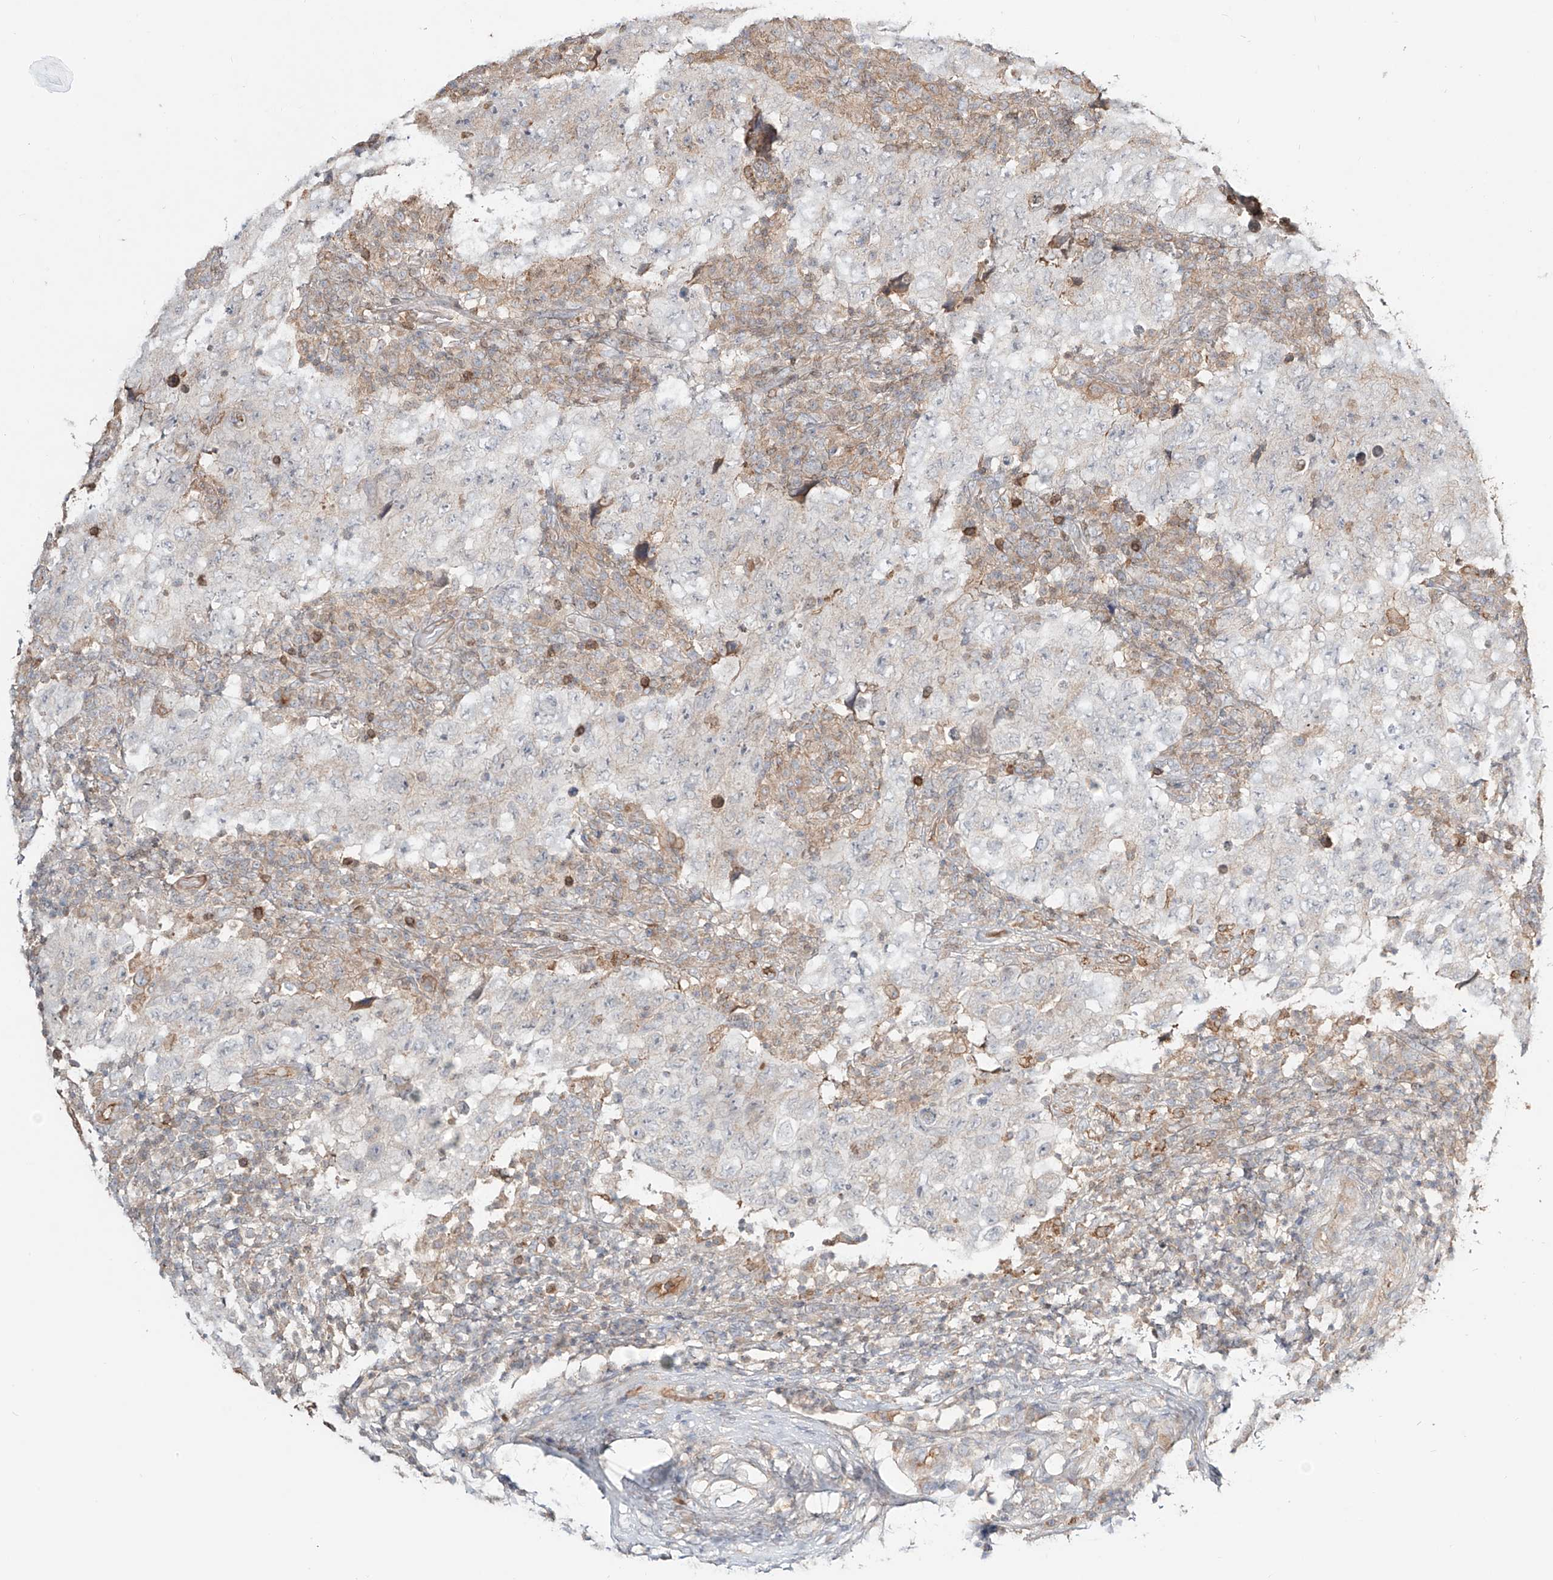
{"staining": {"intensity": "negative", "quantity": "none", "location": "none"}, "tissue": "testis cancer", "cell_type": "Tumor cells", "image_type": "cancer", "snomed": [{"axis": "morphology", "description": "Carcinoma, Embryonal, NOS"}, {"axis": "topography", "description": "Testis"}], "caption": "A micrograph of human testis cancer (embryonal carcinoma) is negative for staining in tumor cells.", "gene": "ERO1A", "patient": {"sex": "male", "age": 26}}